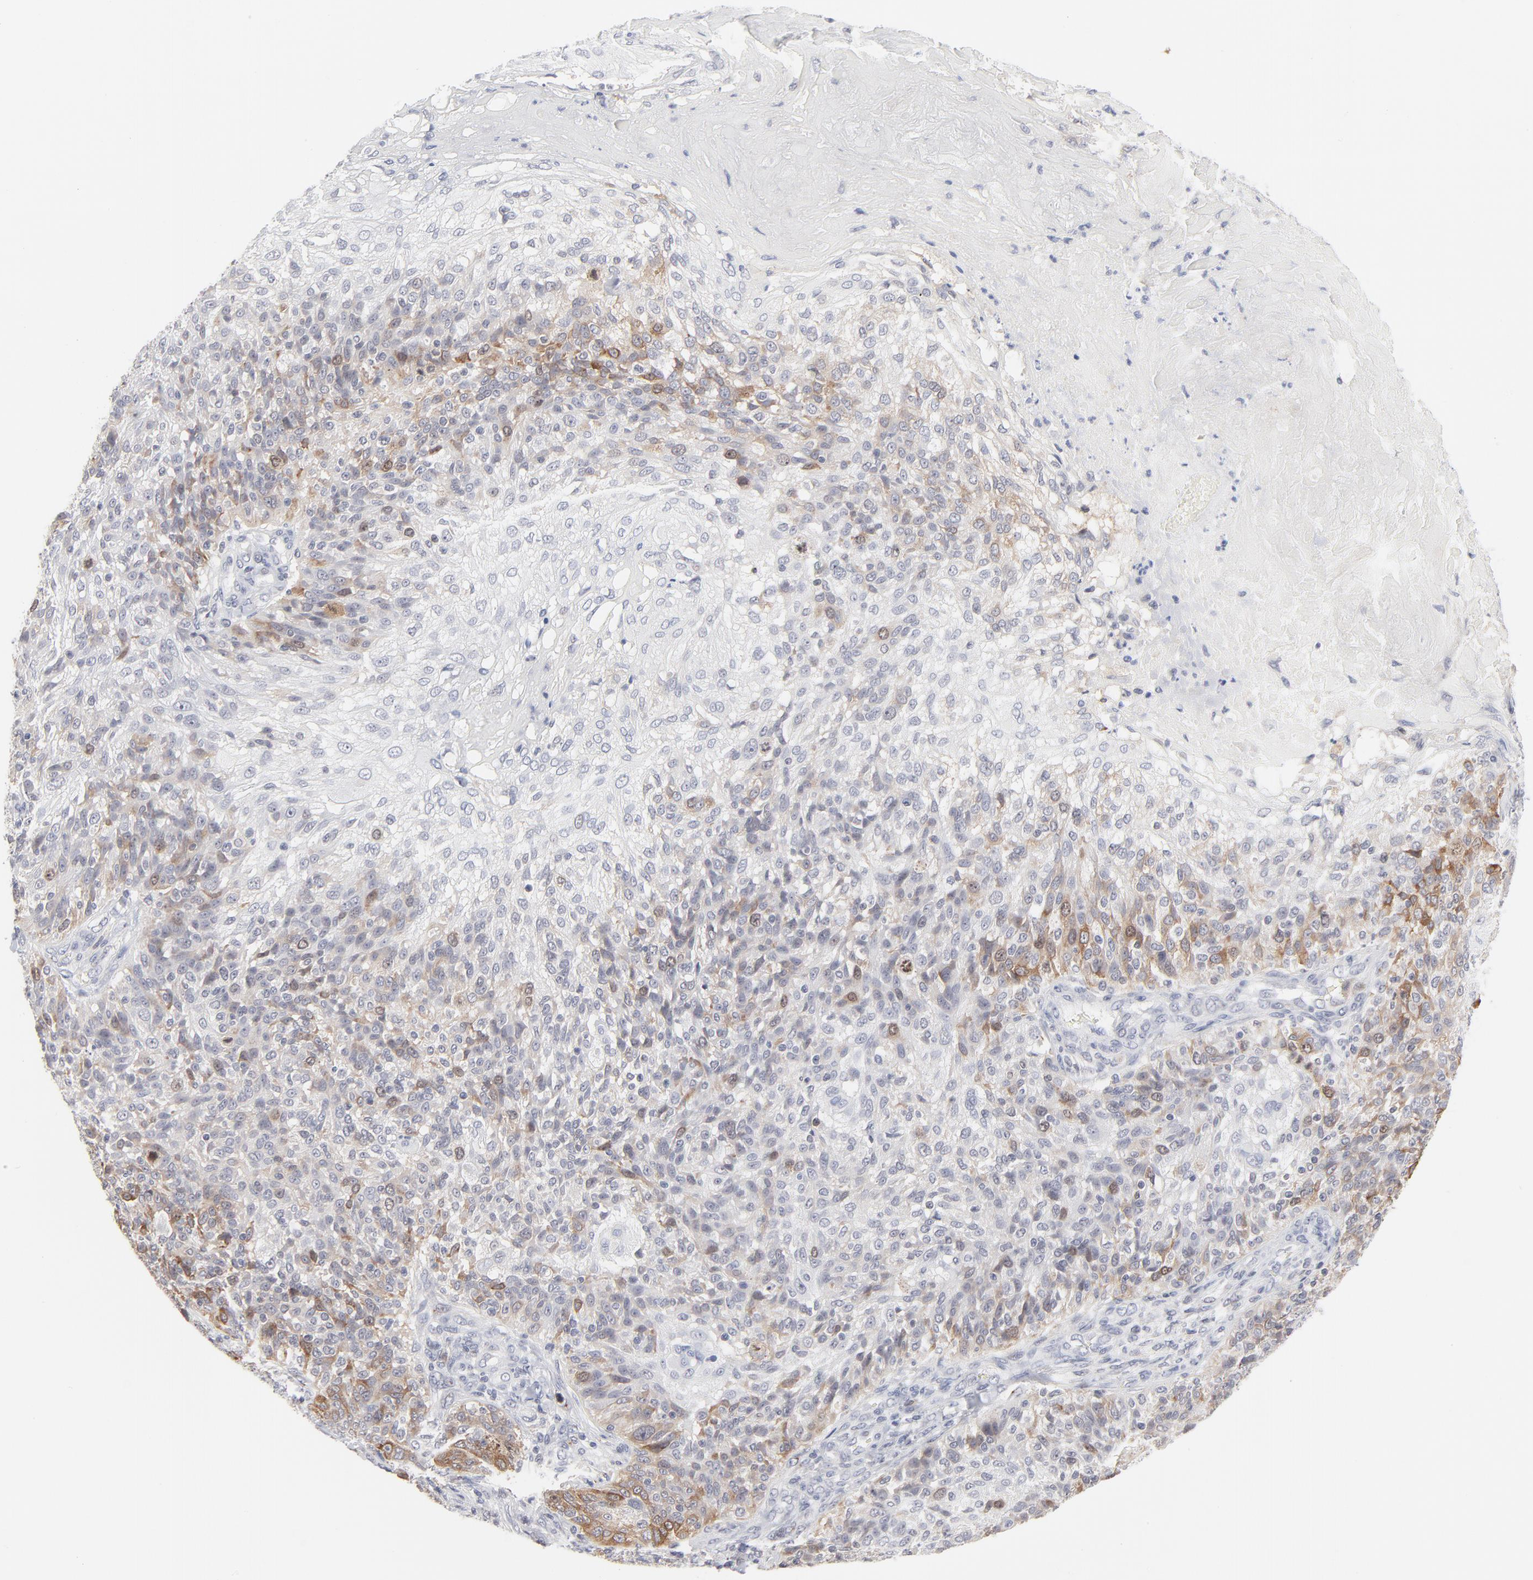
{"staining": {"intensity": "moderate", "quantity": "<25%", "location": "cytoplasmic/membranous"}, "tissue": "skin cancer", "cell_type": "Tumor cells", "image_type": "cancer", "snomed": [{"axis": "morphology", "description": "Normal tissue, NOS"}, {"axis": "morphology", "description": "Squamous cell carcinoma, NOS"}, {"axis": "topography", "description": "Skin"}], "caption": "Moderate cytoplasmic/membranous protein positivity is seen in about <25% of tumor cells in skin squamous cell carcinoma. (brown staining indicates protein expression, while blue staining denotes nuclei).", "gene": "AURKA", "patient": {"sex": "female", "age": 83}}